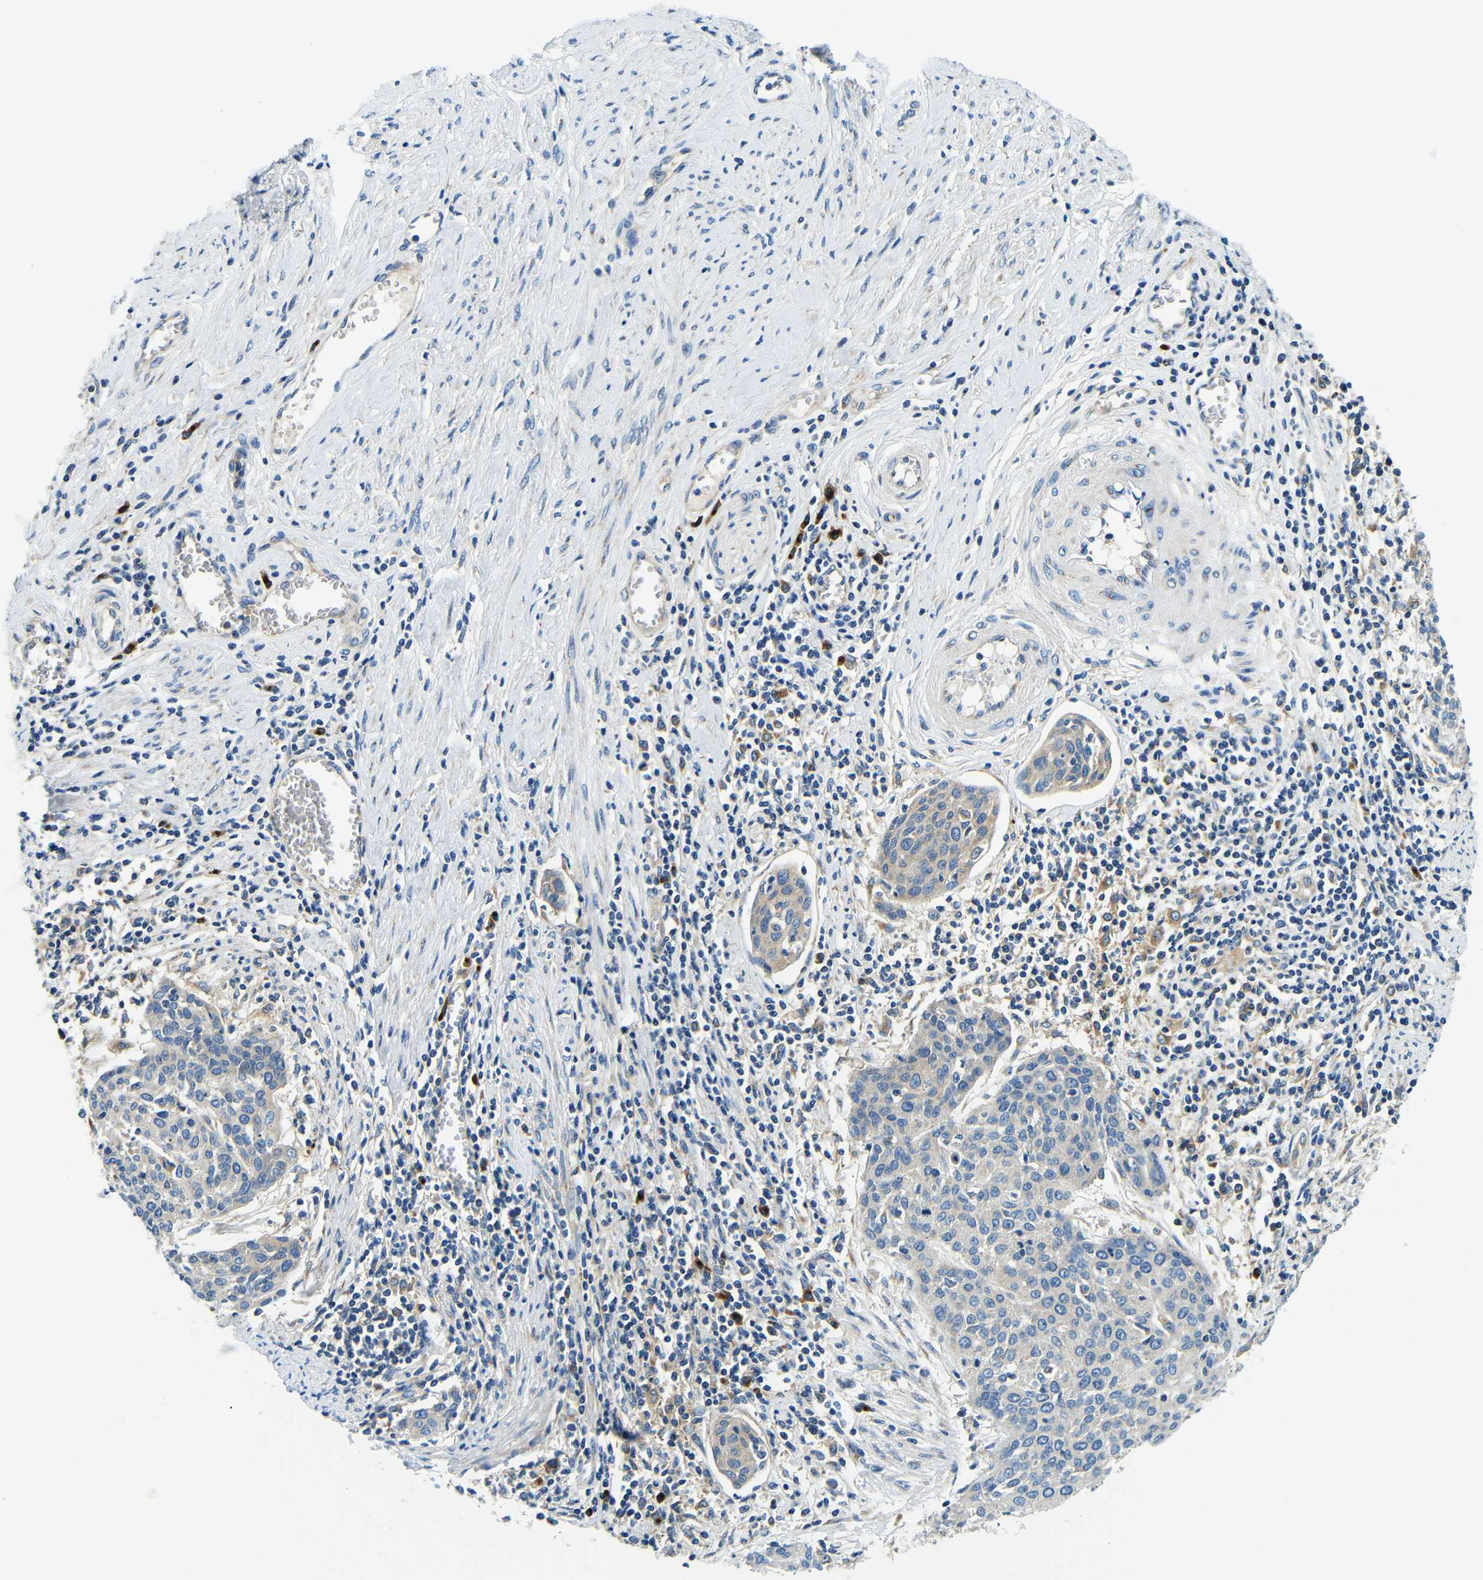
{"staining": {"intensity": "weak", "quantity": "<25%", "location": "cytoplasmic/membranous"}, "tissue": "cervical cancer", "cell_type": "Tumor cells", "image_type": "cancer", "snomed": [{"axis": "morphology", "description": "Squamous cell carcinoma, NOS"}, {"axis": "topography", "description": "Cervix"}], "caption": "Tumor cells show no significant staining in squamous cell carcinoma (cervical).", "gene": "USO1", "patient": {"sex": "female", "age": 38}}